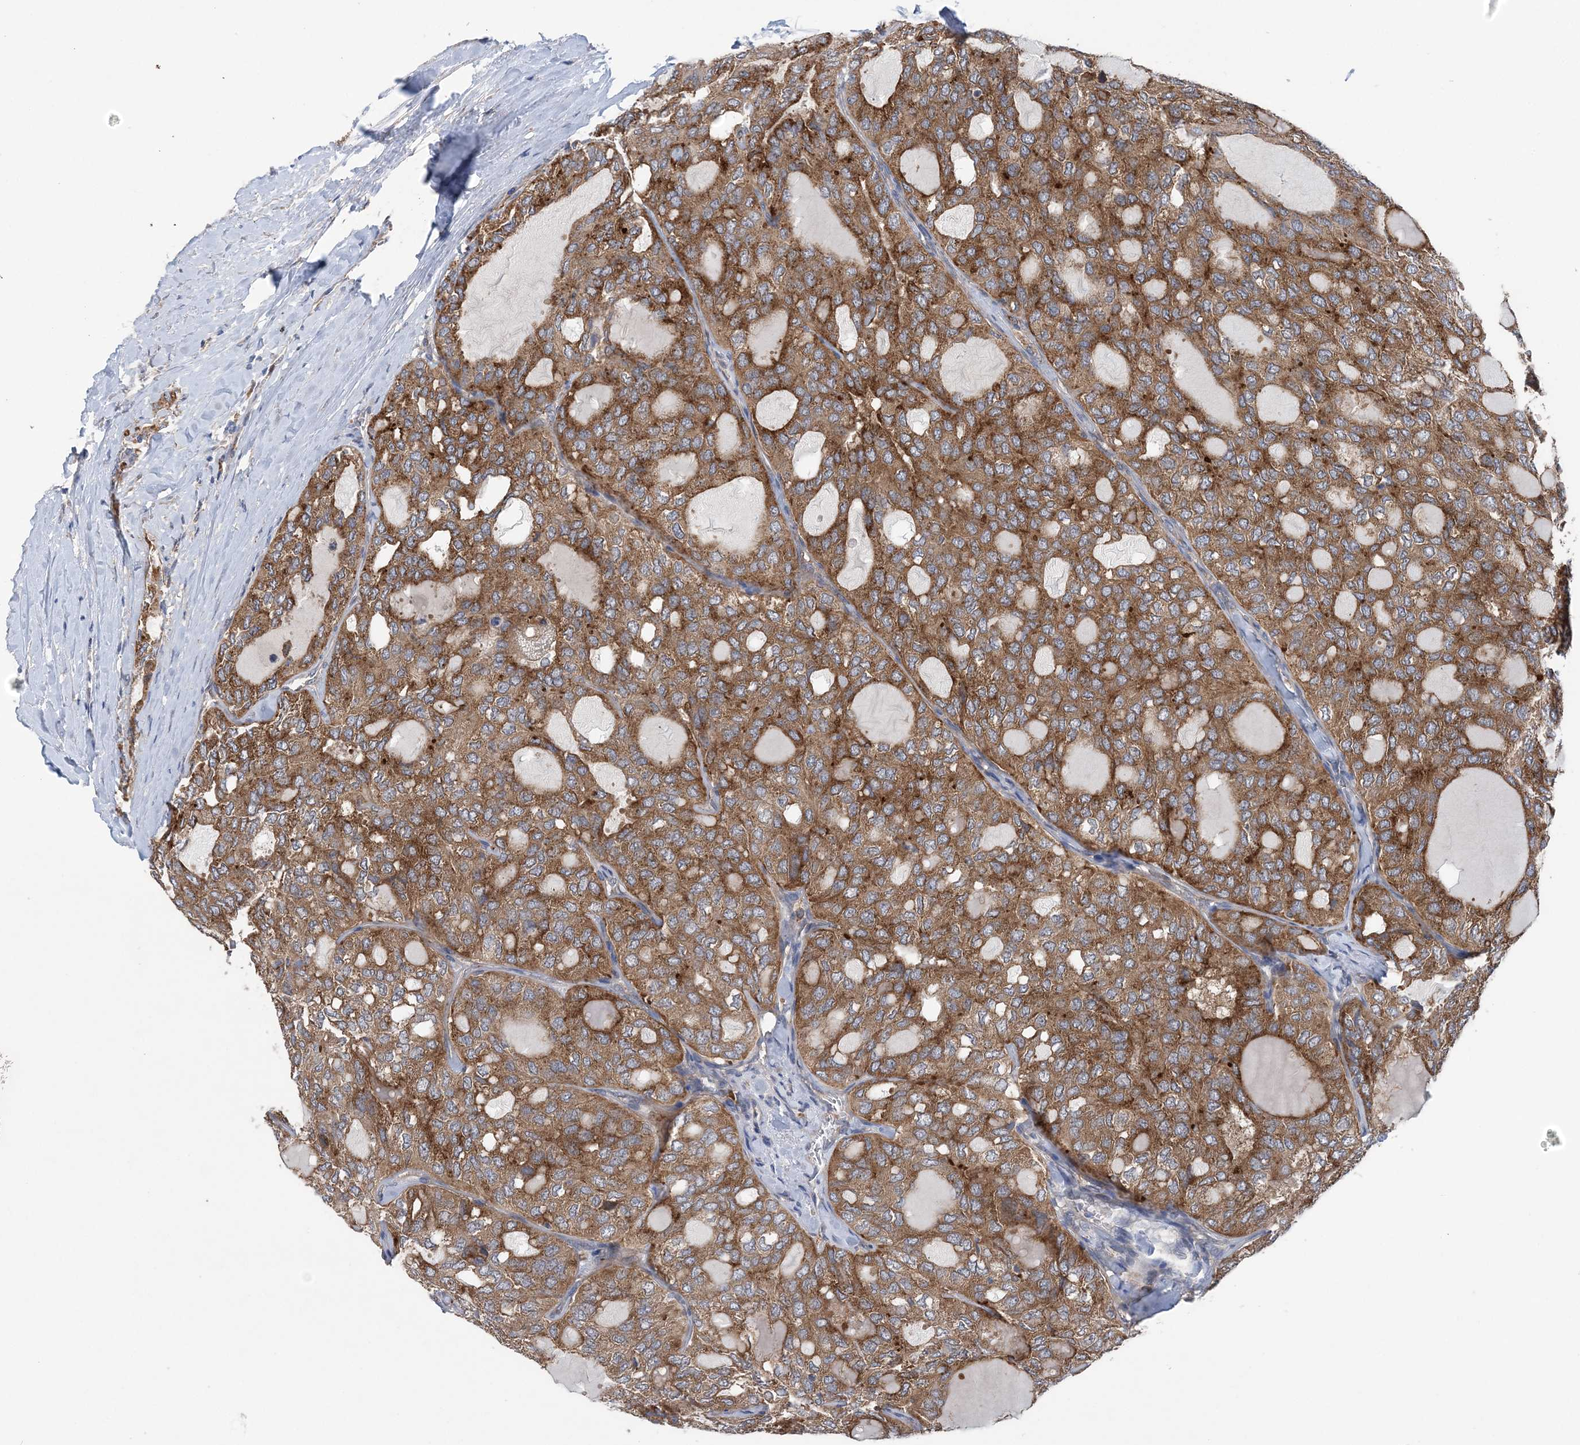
{"staining": {"intensity": "moderate", "quantity": ">75%", "location": "cytoplasmic/membranous"}, "tissue": "thyroid cancer", "cell_type": "Tumor cells", "image_type": "cancer", "snomed": [{"axis": "morphology", "description": "Follicular adenoma carcinoma, NOS"}, {"axis": "topography", "description": "Thyroid gland"}], "caption": "The immunohistochemical stain labels moderate cytoplasmic/membranous positivity in tumor cells of thyroid follicular adenoma carcinoma tissue.", "gene": "PTTG1IP", "patient": {"sex": "male", "age": 75}}